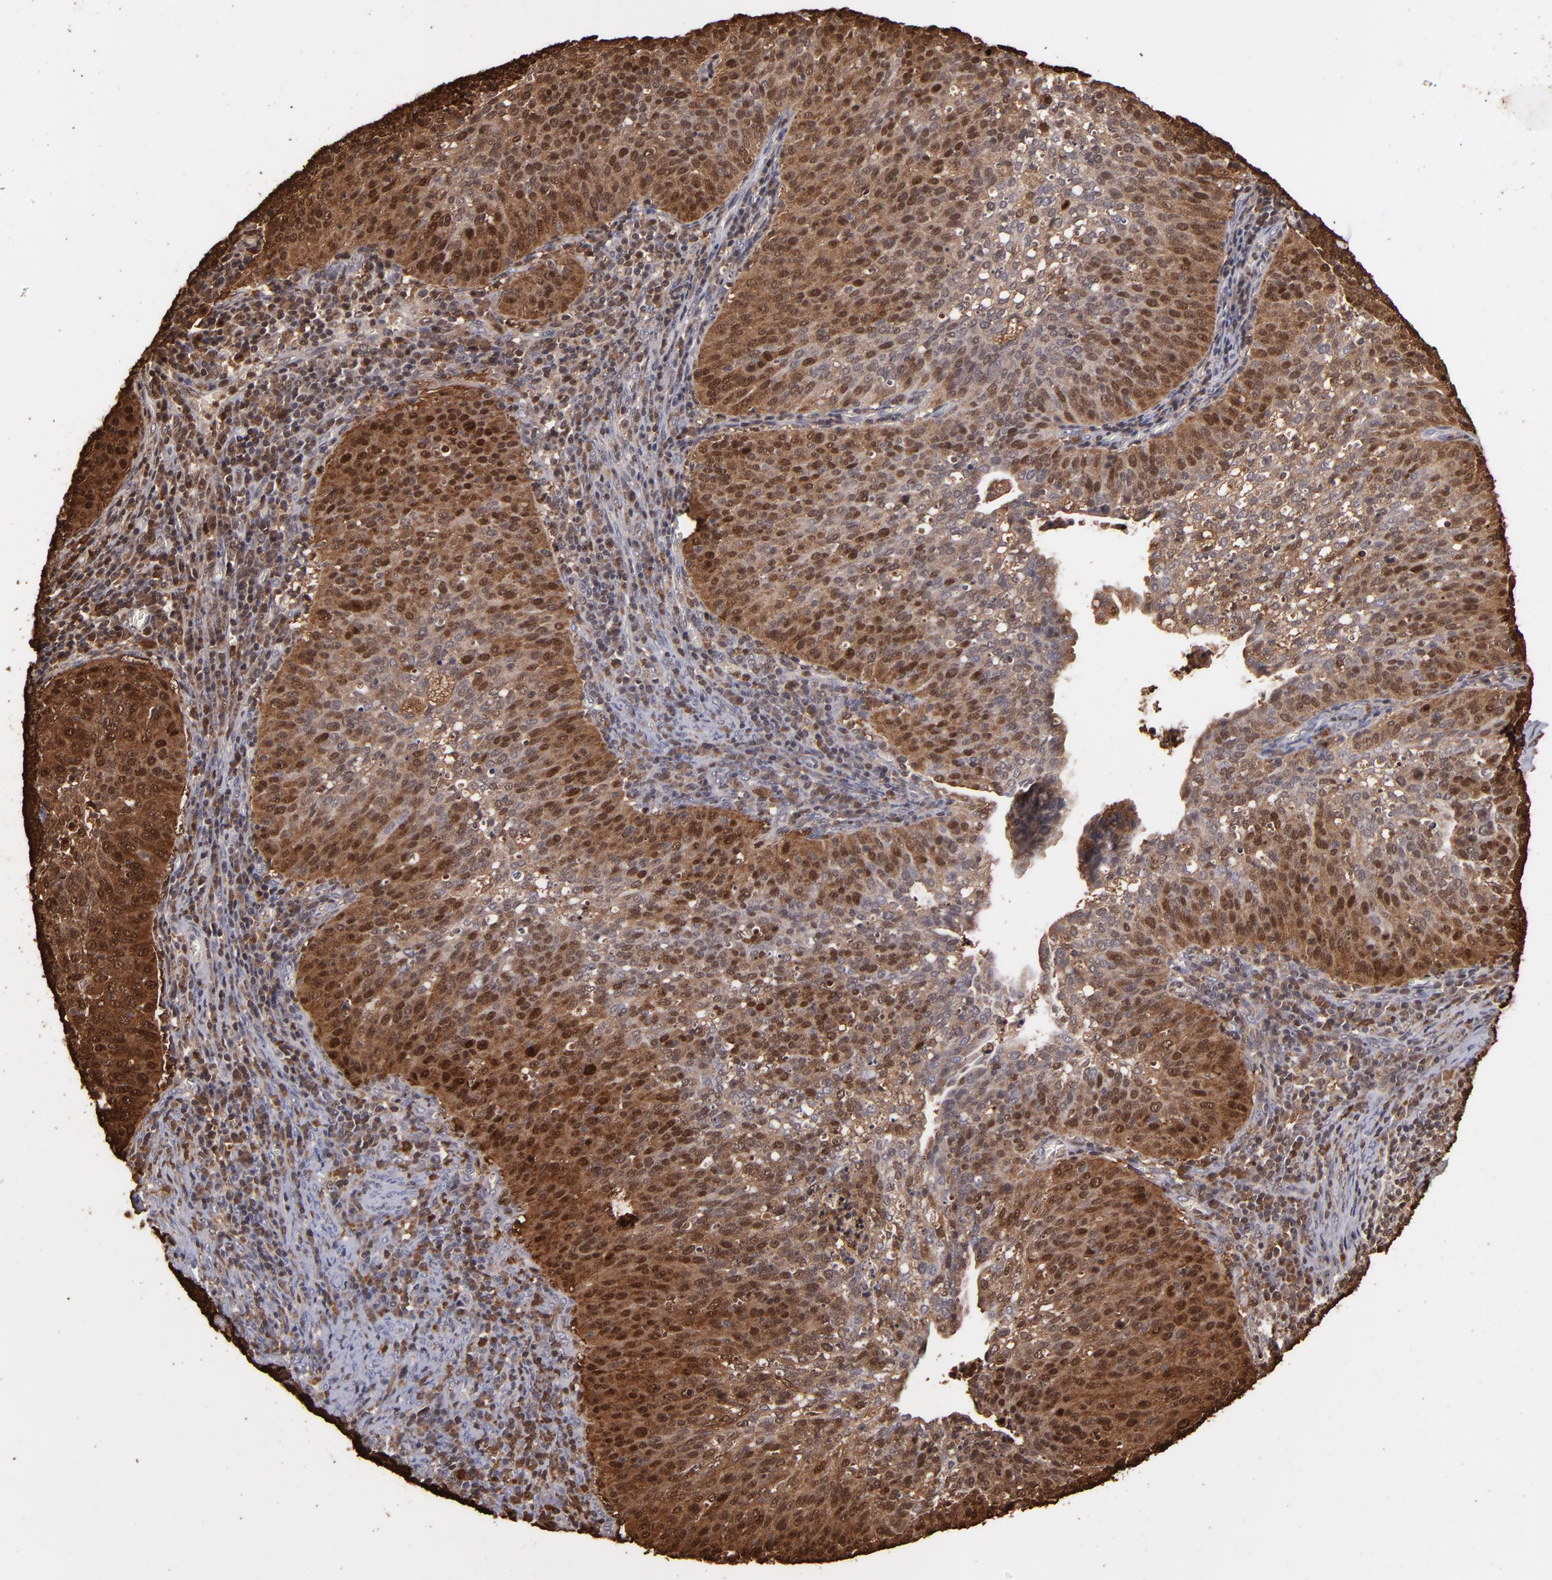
{"staining": {"intensity": "strong", "quantity": ">75%", "location": "cytoplasmic/membranous,nuclear"}, "tissue": "cervical cancer", "cell_type": "Tumor cells", "image_type": "cancer", "snomed": [{"axis": "morphology", "description": "Squamous cell carcinoma, NOS"}, {"axis": "topography", "description": "Cervix"}], "caption": "The immunohistochemical stain shows strong cytoplasmic/membranous and nuclear positivity in tumor cells of cervical cancer (squamous cell carcinoma) tissue.", "gene": "S100A2", "patient": {"sex": "female", "age": 39}}